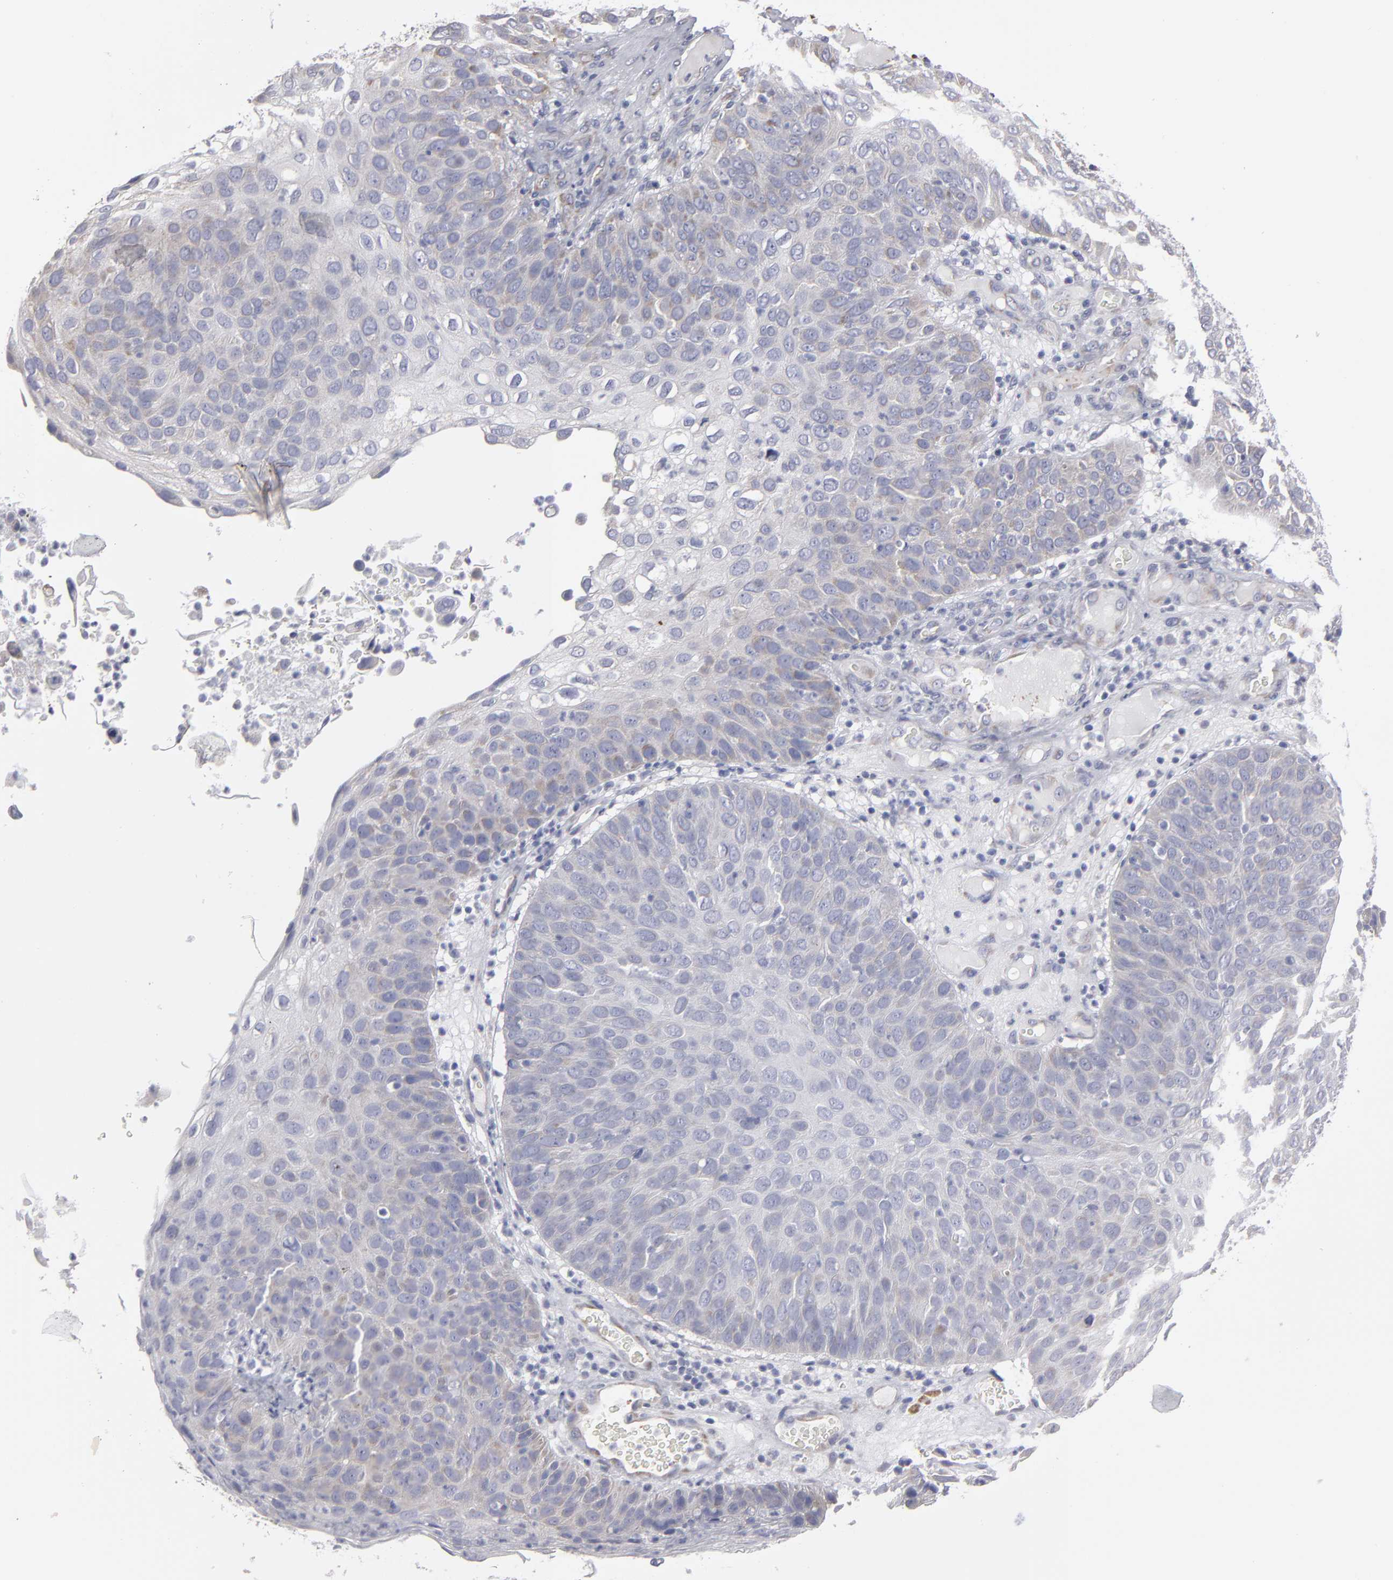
{"staining": {"intensity": "negative", "quantity": "none", "location": "none"}, "tissue": "skin cancer", "cell_type": "Tumor cells", "image_type": "cancer", "snomed": [{"axis": "morphology", "description": "Squamous cell carcinoma, NOS"}, {"axis": "topography", "description": "Skin"}], "caption": "The photomicrograph displays no significant expression in tumor cells of skin cancer (squamous cell carcinoma). (DAB (3,3'-diaminobenzidine) IHC, high magnification).", "gene": "CCDC80", "patient": {"sex": "male", "age": 87}}